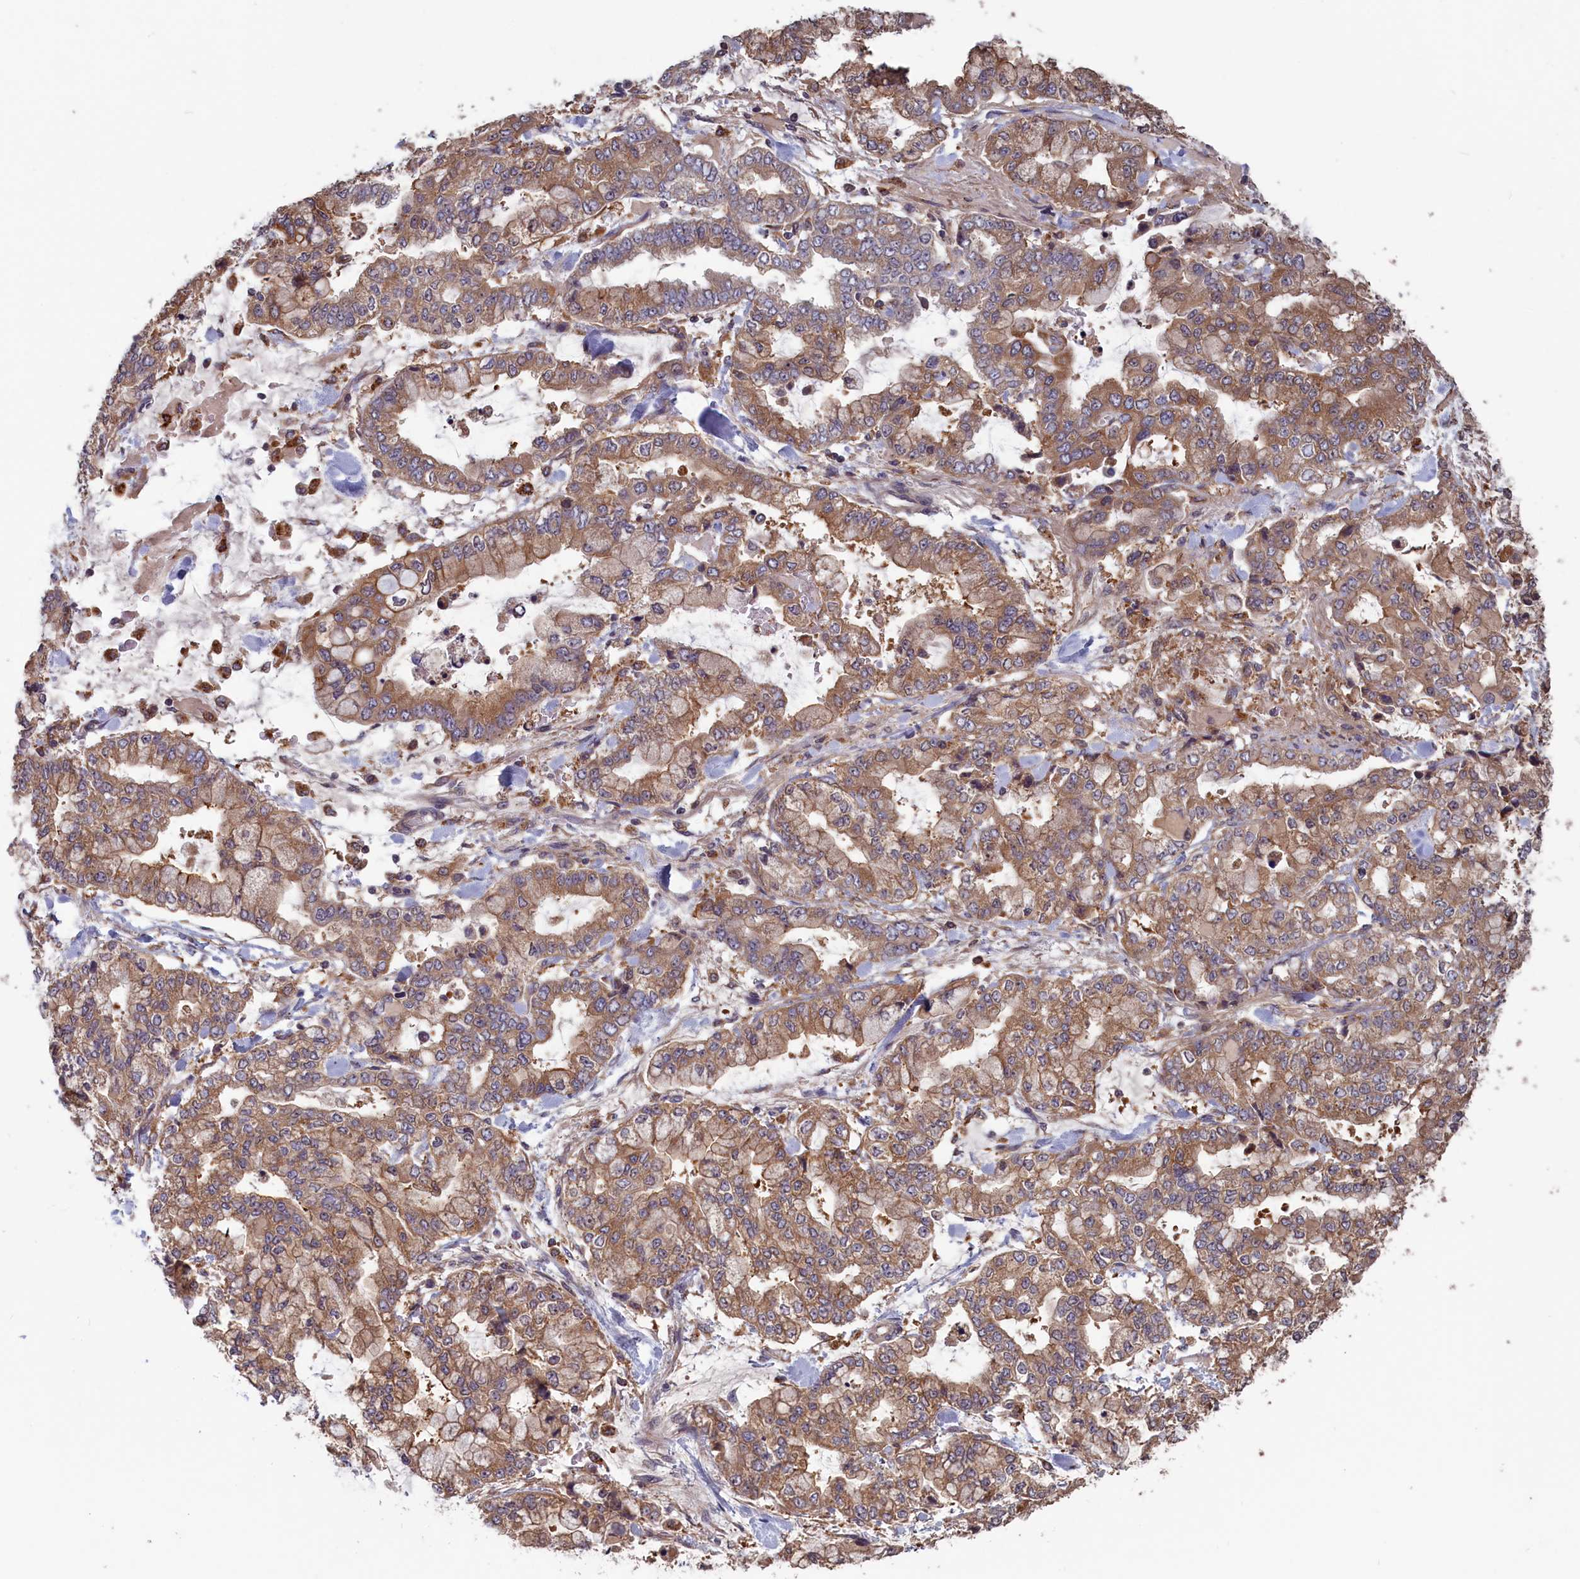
{"staining": {"intensity": "moderate", "quantity": ">75%", "location": "cytoplasmic/membranous"}, "tissue": "stomach cancer", "cell_type": "Tumor cells", "image_type": "cancer", "snomed": [{"axis": "morphology", "description": "Normal tissue, NOS"}, {"axis": "morphology", "description": "Adenocarcinoma, NOS"}, {"axis": "topography", "description": "Stomach, upper"}, {"axis": "topography", "description": "Stomach"}], "caption": "Protein staining of adenocarcinoma (stomach) tissue reveals moderate cytoplasmic/membranous staining in approximately >75% of tumor cells.", "gene": "CACTIN", "patient": {"sex": "male", "age": 76}}